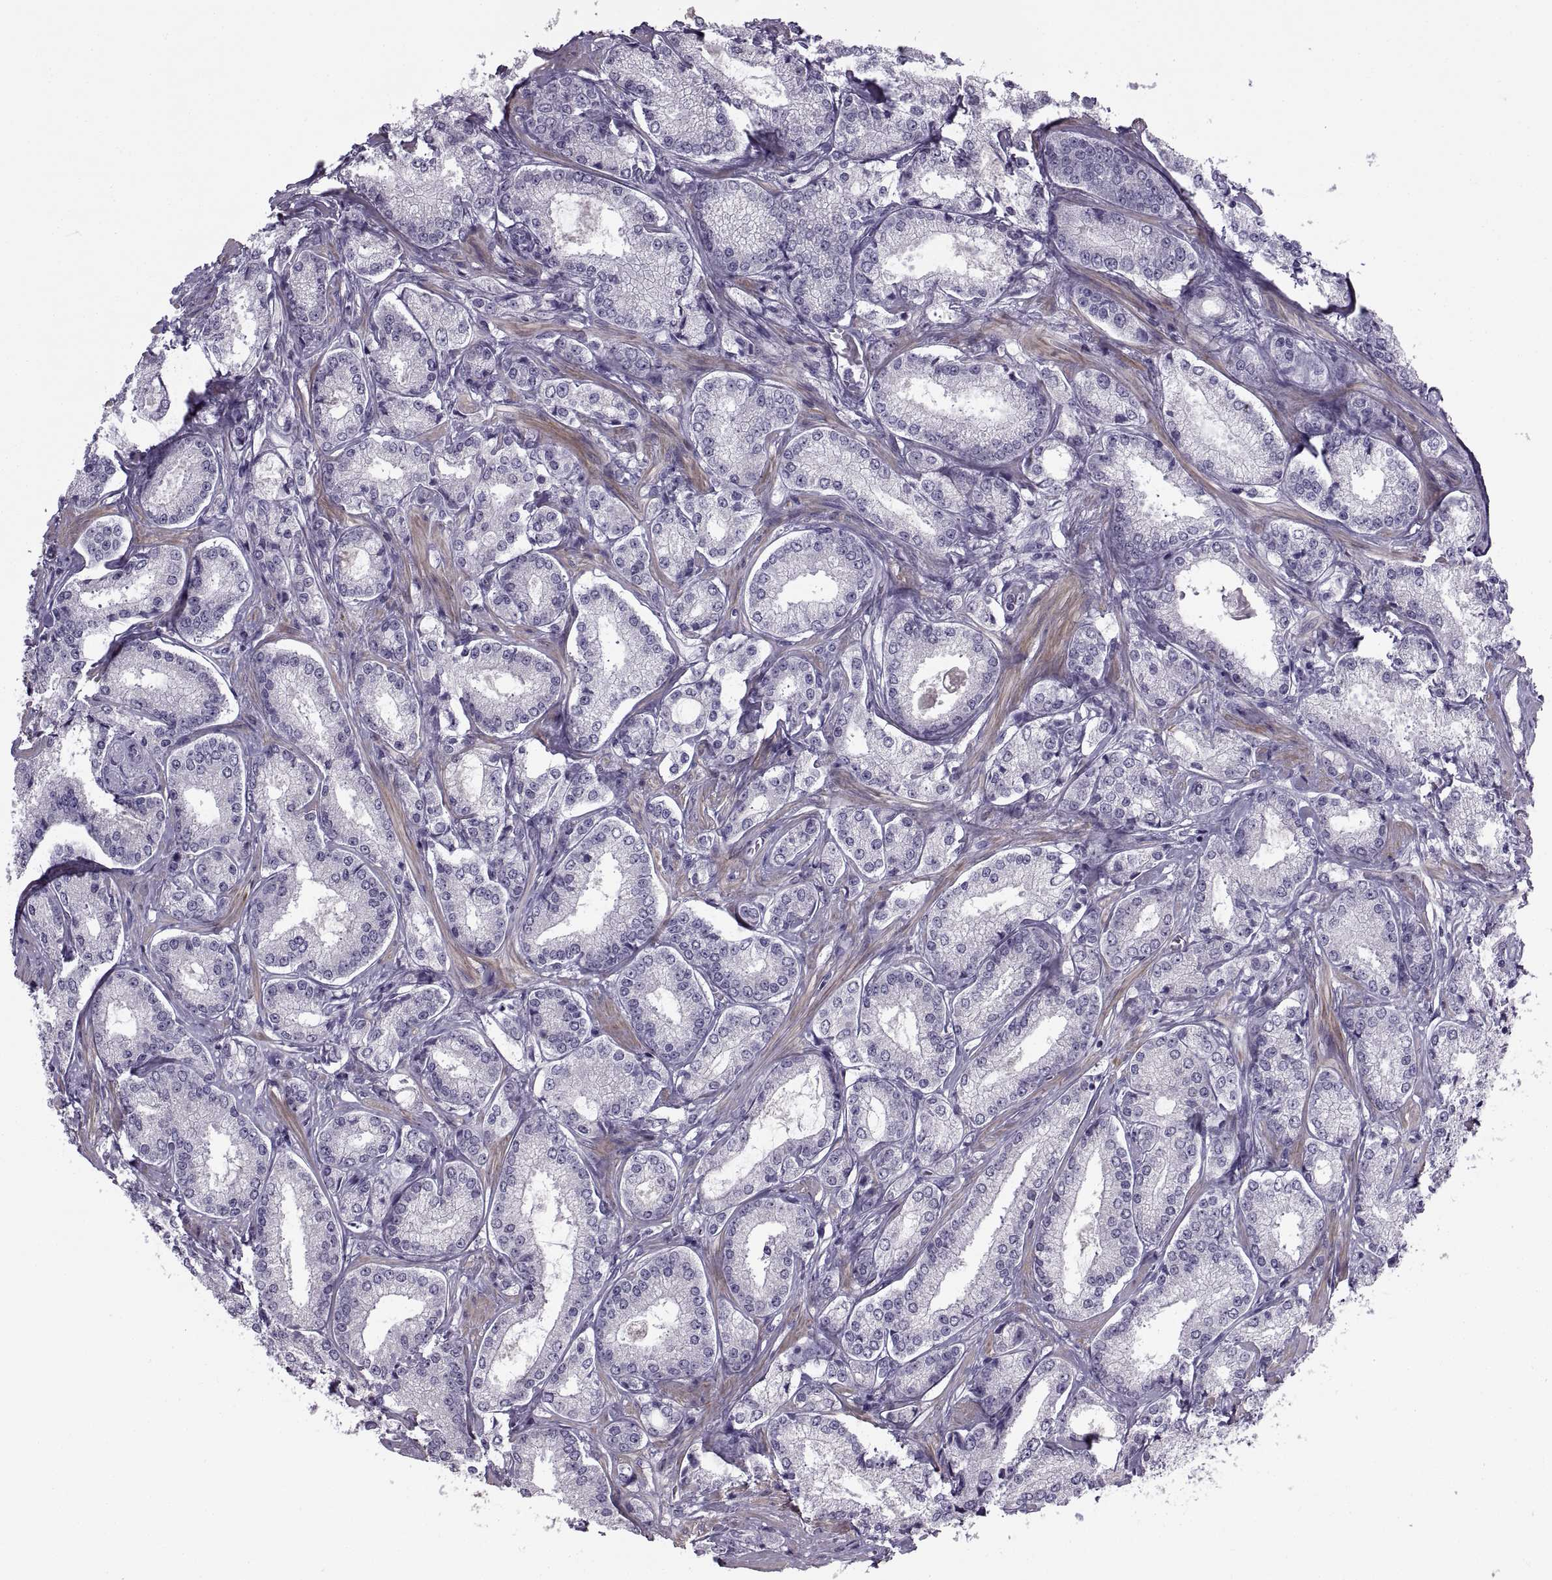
{"staining": {"intensity": "negative", "quantity": "none", "location": "none"}, "tissue": "prostate cancer", "cell_type": "Tumor cells", "image_type": "cancer", "snomed": [{"axis": "morphology", "description": "Adenocarcinoma, Low grade"}, {"axis": "topography", "description": "Prostate"}], "caption": "Human prostate cancer (adenocarcinoma (low-grade)) stained for a protein using IHC displays no expression in tumor cells.", "gene": "BSPH1", "patient": {"sex": "male", "age": 56}}